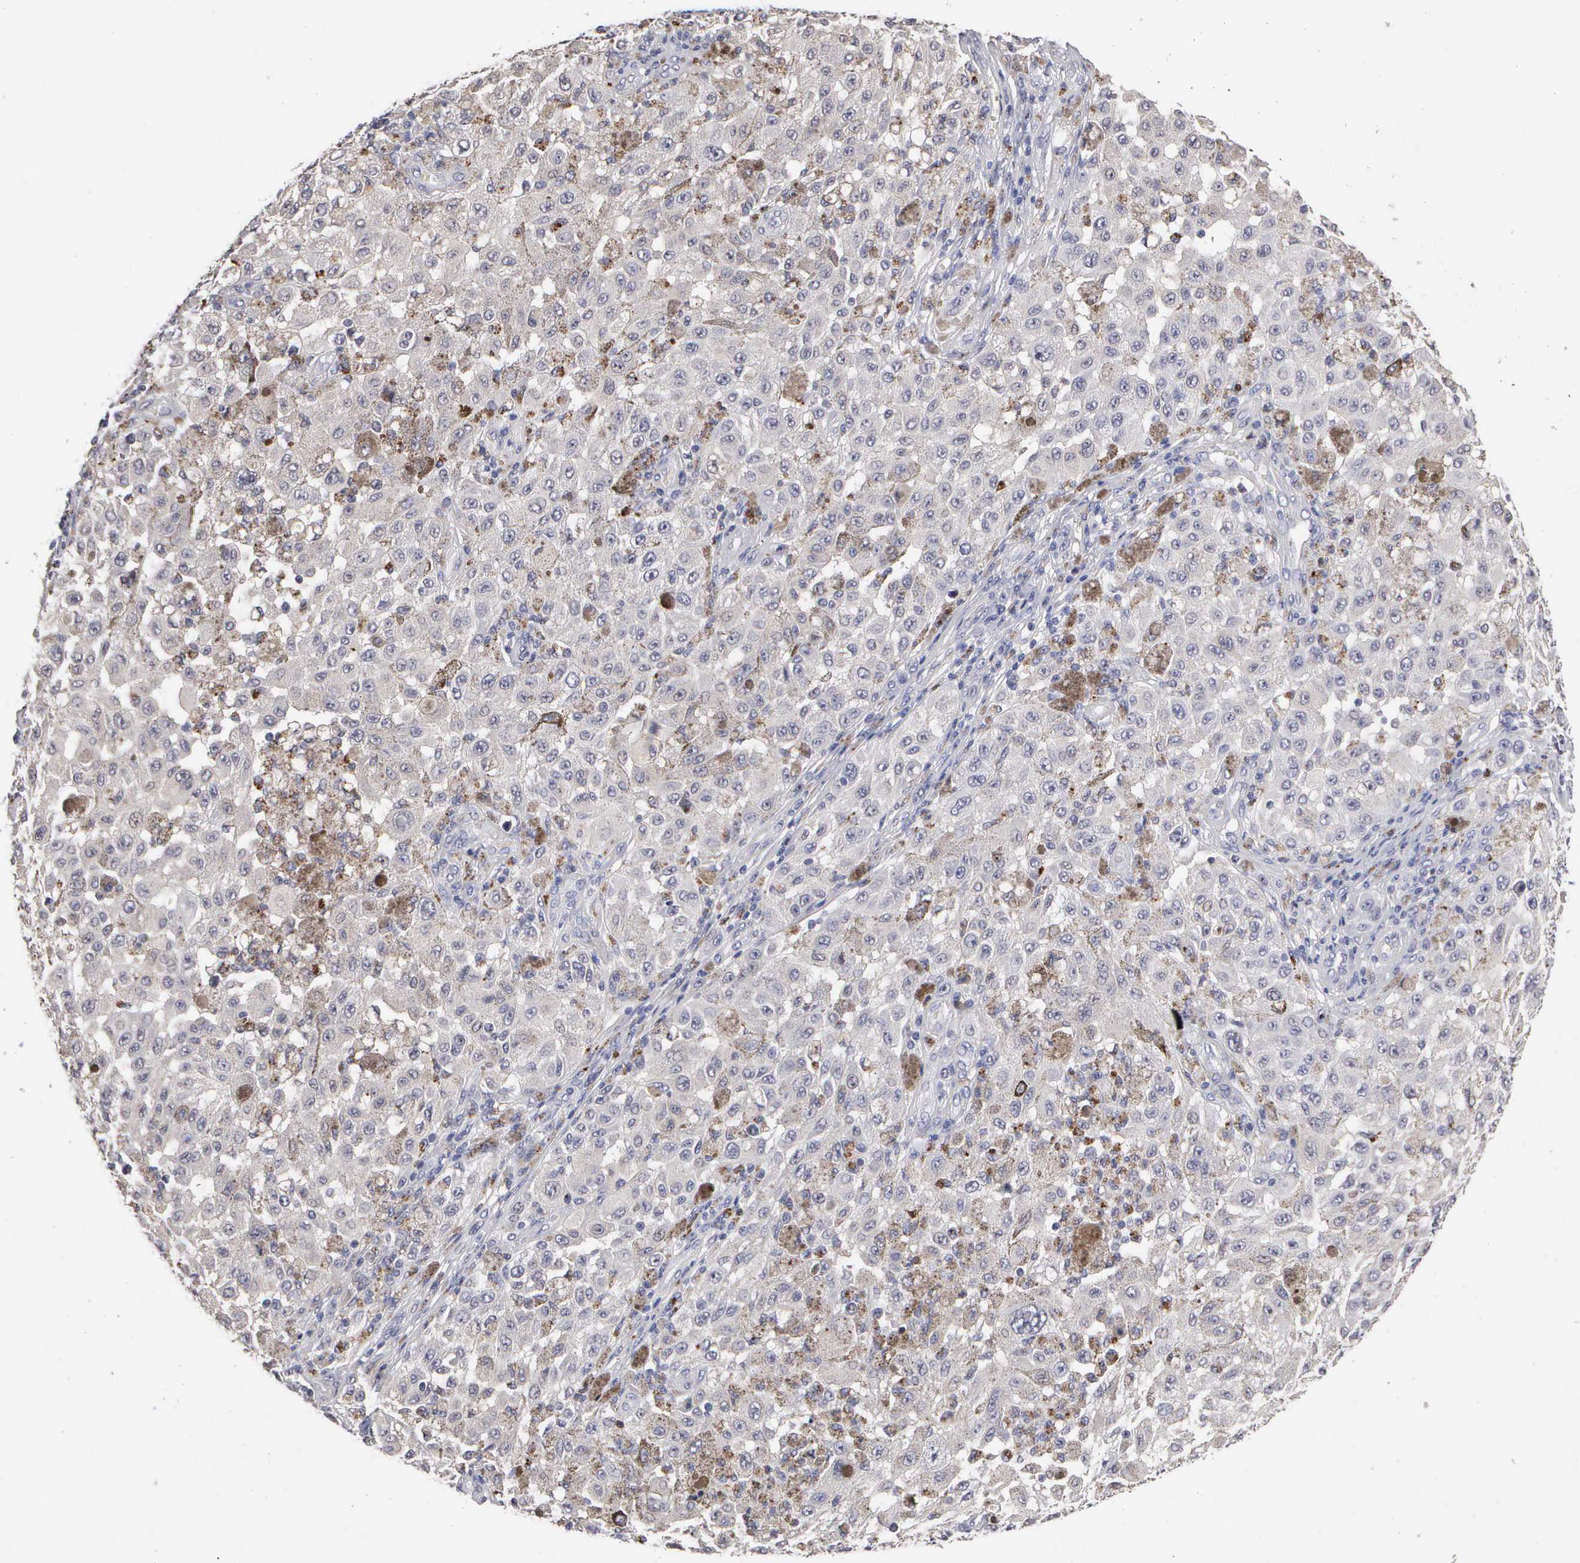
{"staining": {"intensity": "negative", "quantity": "none", "location": "none"}, "tissue": "melanoma", "cell_type": "Tumor cells", "image_type": "cancer", "snomed": [{"axis": "morphology", "description": "Malignant melanoma, NOS"}, {"axis": "topography", "description": "Skin"}], "caption": "A high-resolution image shows IHC staining of malignant melanoma, which shows no significant expression in tumor cells.", "gene": "KDM6A", "patient": {"sex": "female", "age": 64}}